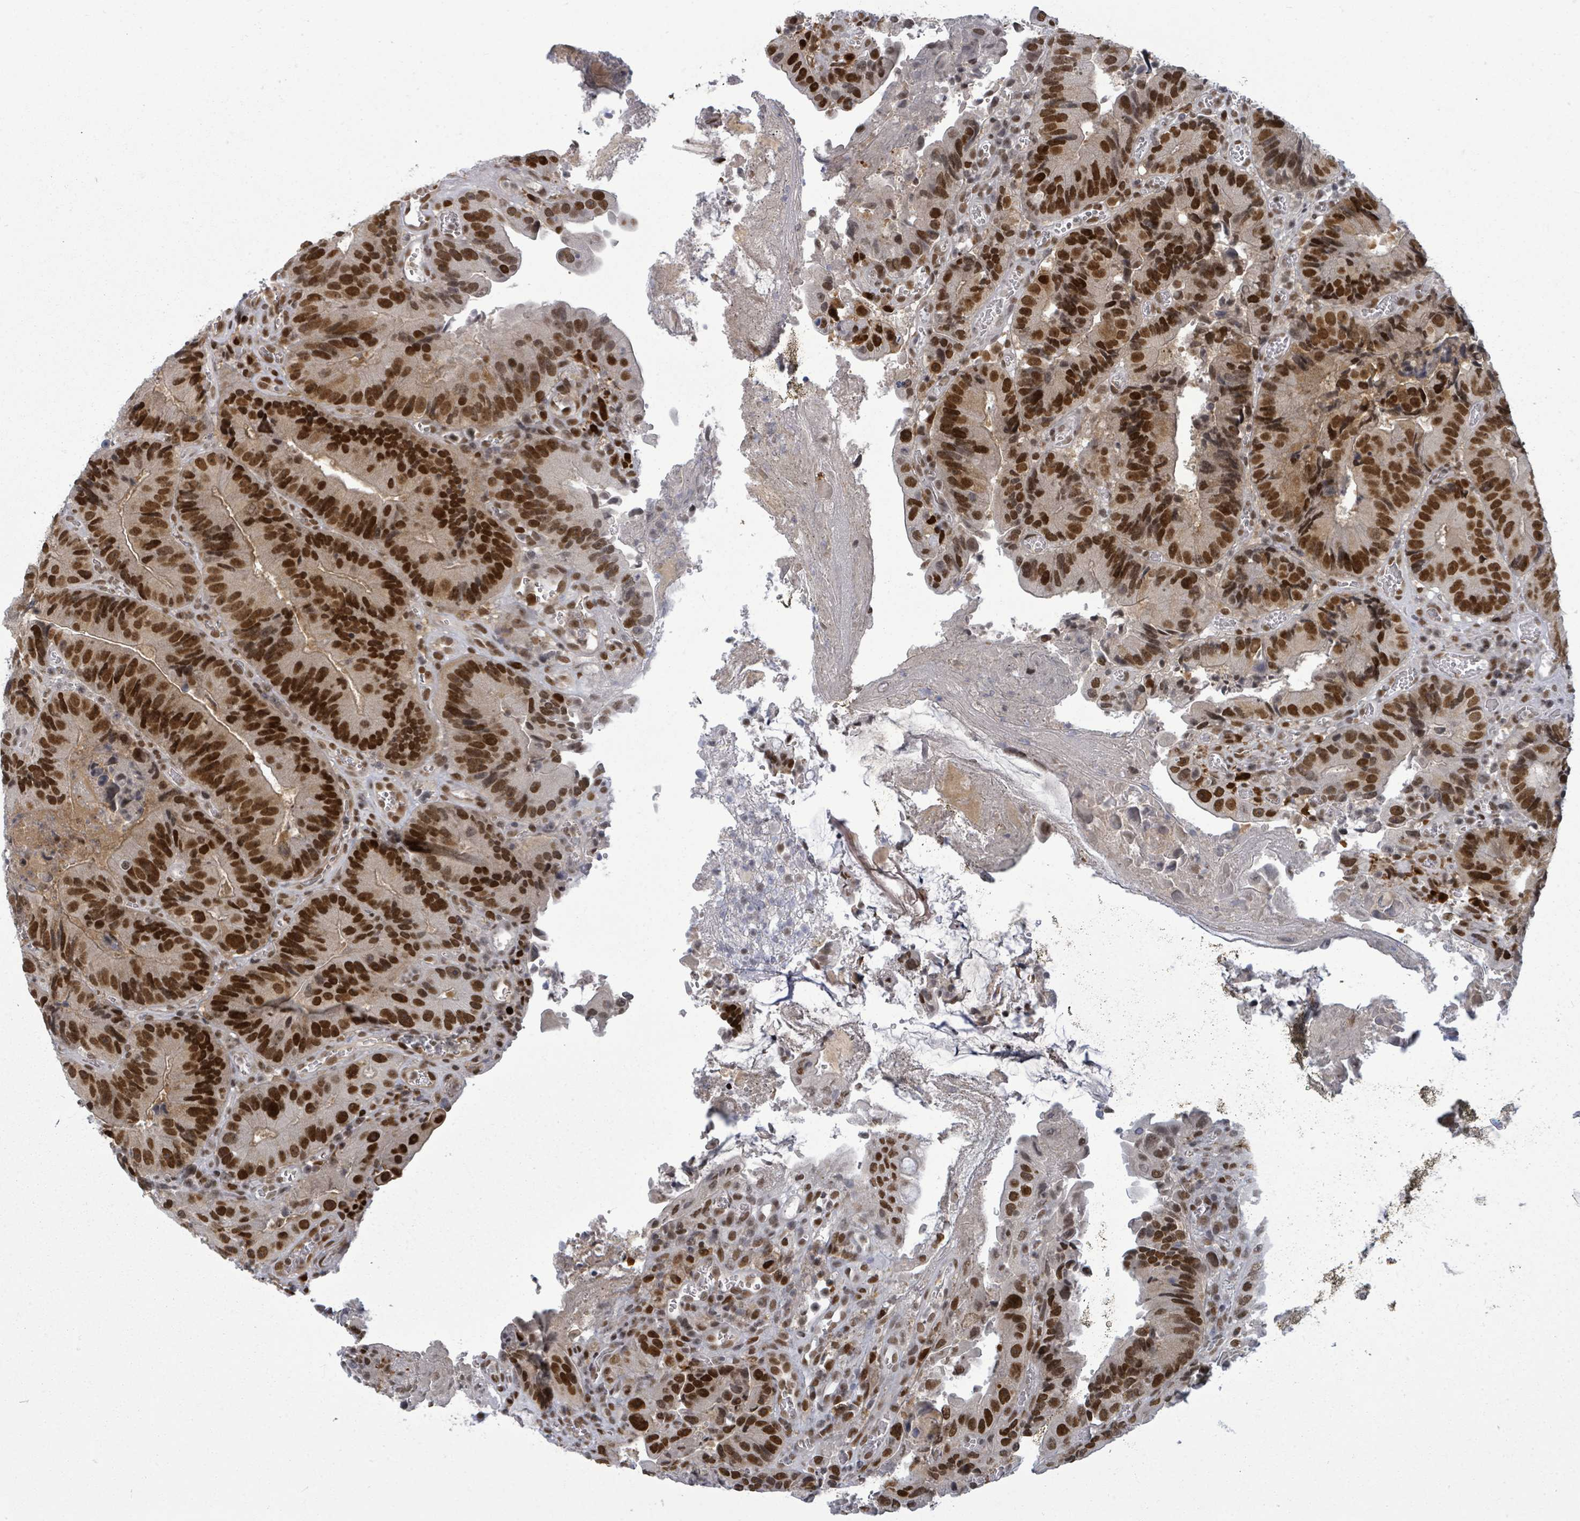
{"staining": {"intensity": "strong", "quantity": ">75%", "location": "nuclear"}, "tissue": "colorectal cancer", "cell_type": "Tumor cells", "image_type": "cancer", "snomed": [{"axis": "morphology", "description": "Adenocarcinoma, NOS"}, {"axis": "topography", "description": "Colon"}], "caption": "Human colorectal adenocarcinoma stained with a protein marker reveals strong staining in tumor cells.", "gene": "ERCC5", "patient": {"sex": "female", "age": 86}}